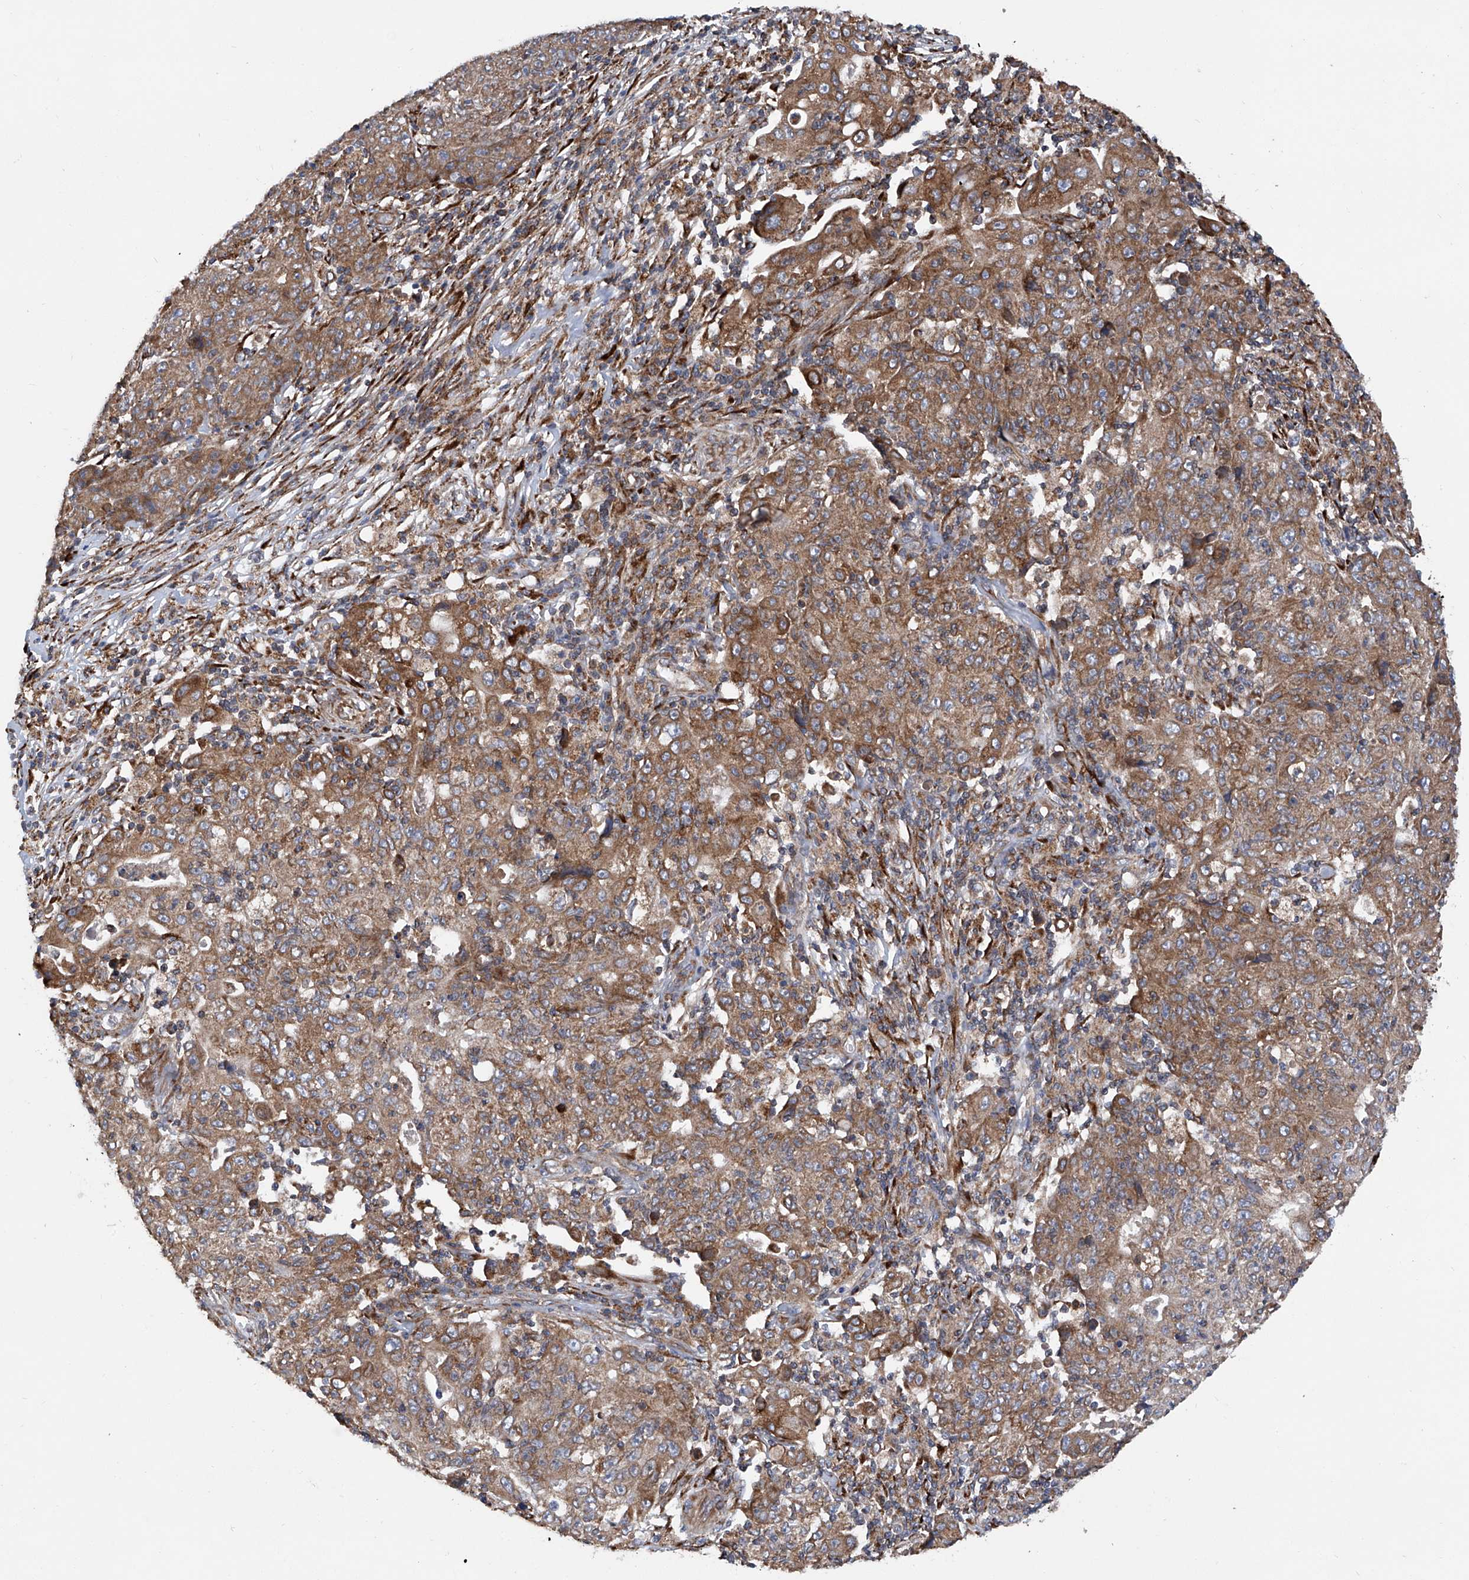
{"staining": {"intensity": "moderate", "quantity": ">75%", "location": "cytoplasmic/membranous"}, "tissue": "ovarian cancer", "cell_type": "Tumor cells", "image_type": "cancer", "snomed": [{"axis": "morphology", "description": "Carcinoma, endometroid"}, {"axis": "topography", "description": "Ovary"}], "caption": "IHC image of human ovarian cancer stained for a protein (brown), which exhibits medium levels of moderate cytoplasmic/membranous staining in approximately >75% of tumor cells.", "gene": "ASCC3", "patient": {"sex": "female", "age": 42}}